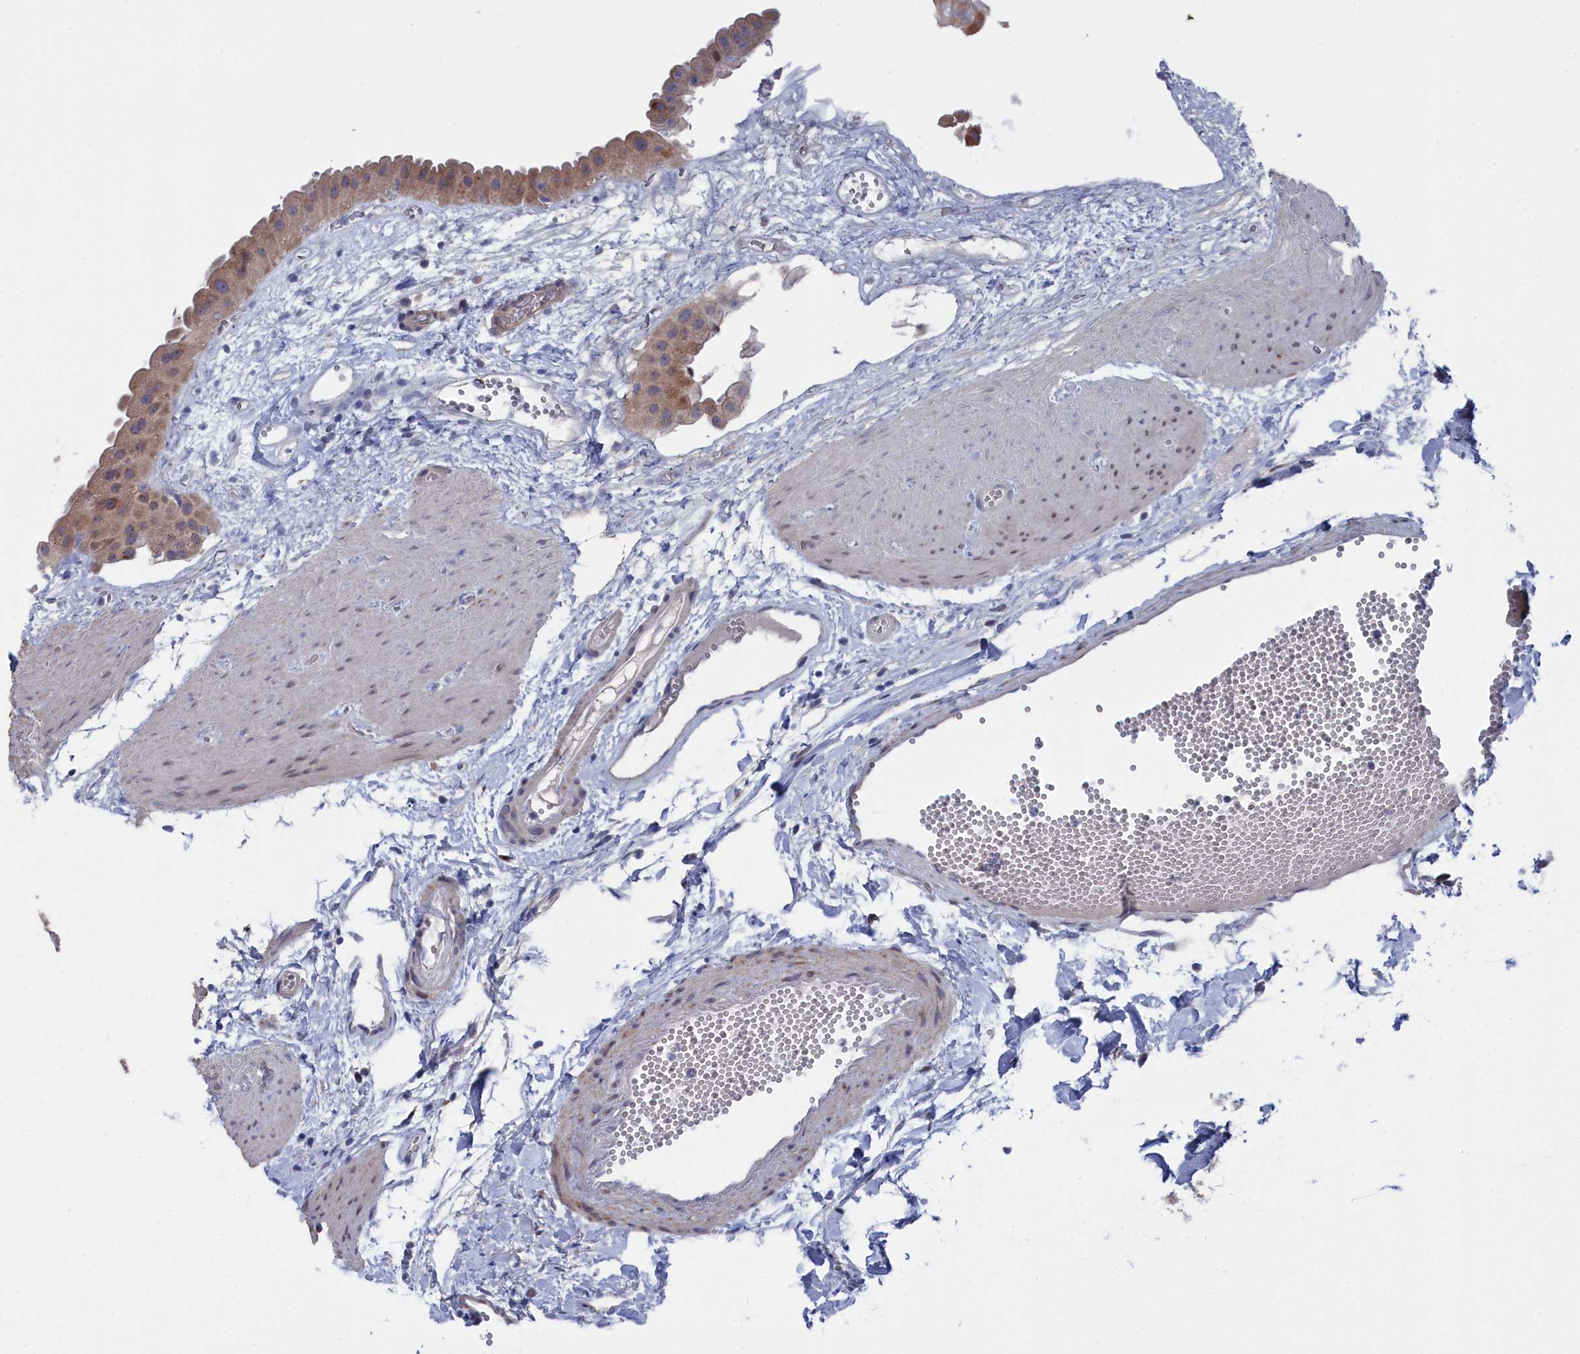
{"staining": {"intensity": "moderate", "quantity": ">75%", "location": "cytoplasmic/membranous"}, "tissue": "gallbladder", "cell_type": "Glandular cells", "image_type": "normal", "snomed": [{"axis": "morphology", "description": "Normal tissue, NOS"}, {"axis": "topography", "description": "Gallbladder"}], "caption": "Brown immunohistochemical staining in unremarkable human gallbladder displays moderate cytoplasmic/membranous positivity in approximately >75% of glandular cells. (IHC, brightfield microscopy, high magnification).", "gene": "TMEM161A", "patient": {"sex": "female", "age": 64}}